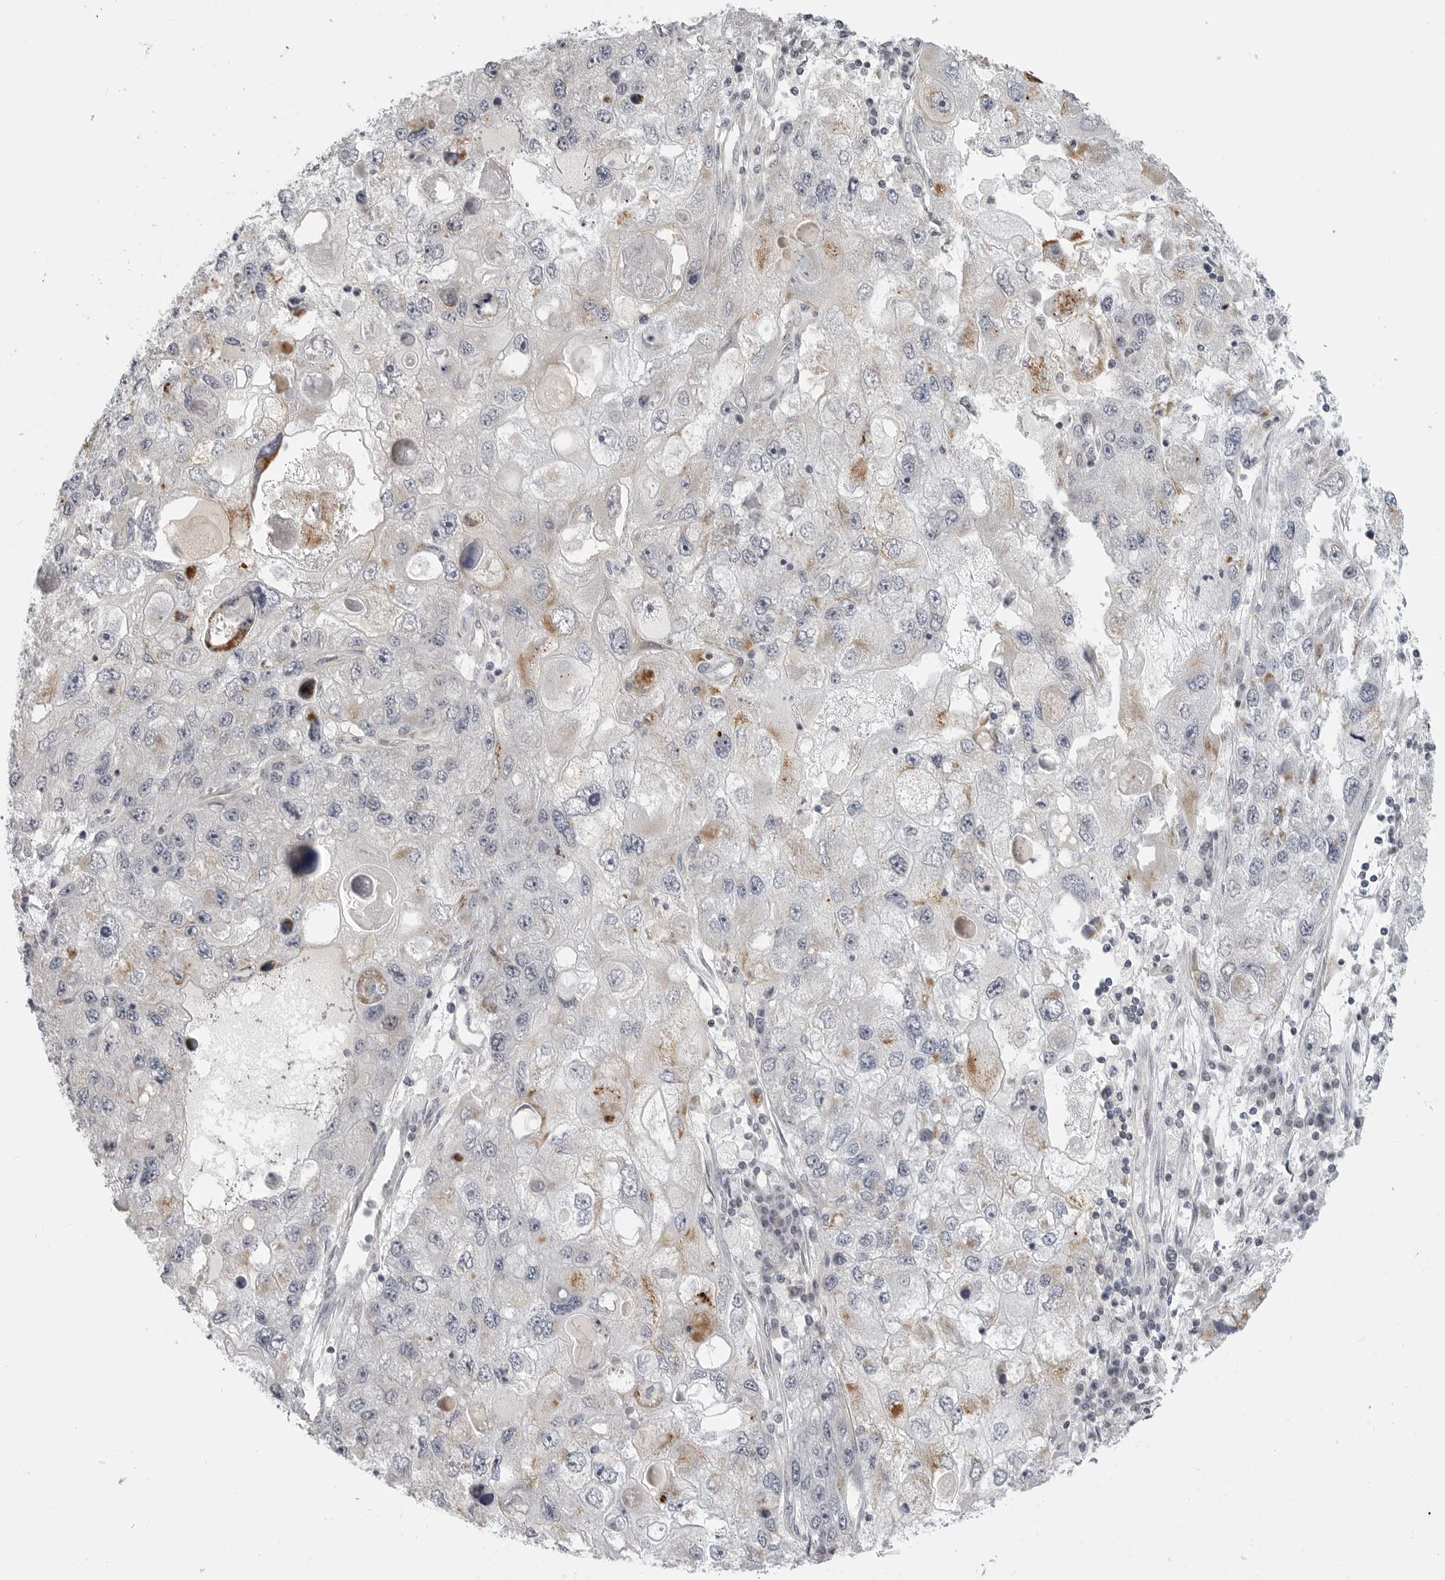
{"staining": {"intensity": "moderate", "quantity": "<25%", "location": "cytoplasmic/membranous"}, "tissue": "endometrial cancer", "cell_type": "Tumor cells", "image_type": "cancer", "snomed": [{"axis": "morphology", "description": "Adenocarcinoma, NOS"}, {"axis": "topography", "description": "Endometrium"}], "caption": "The histopathology image demonstrates a brown stain indicating the presence of a protein in the cytoplasmic/membranous of tumor cells in adenocarcinoma (endometrial).", "gene": "MAP7D1", "patient": {"sex": "female", "age": 49}}